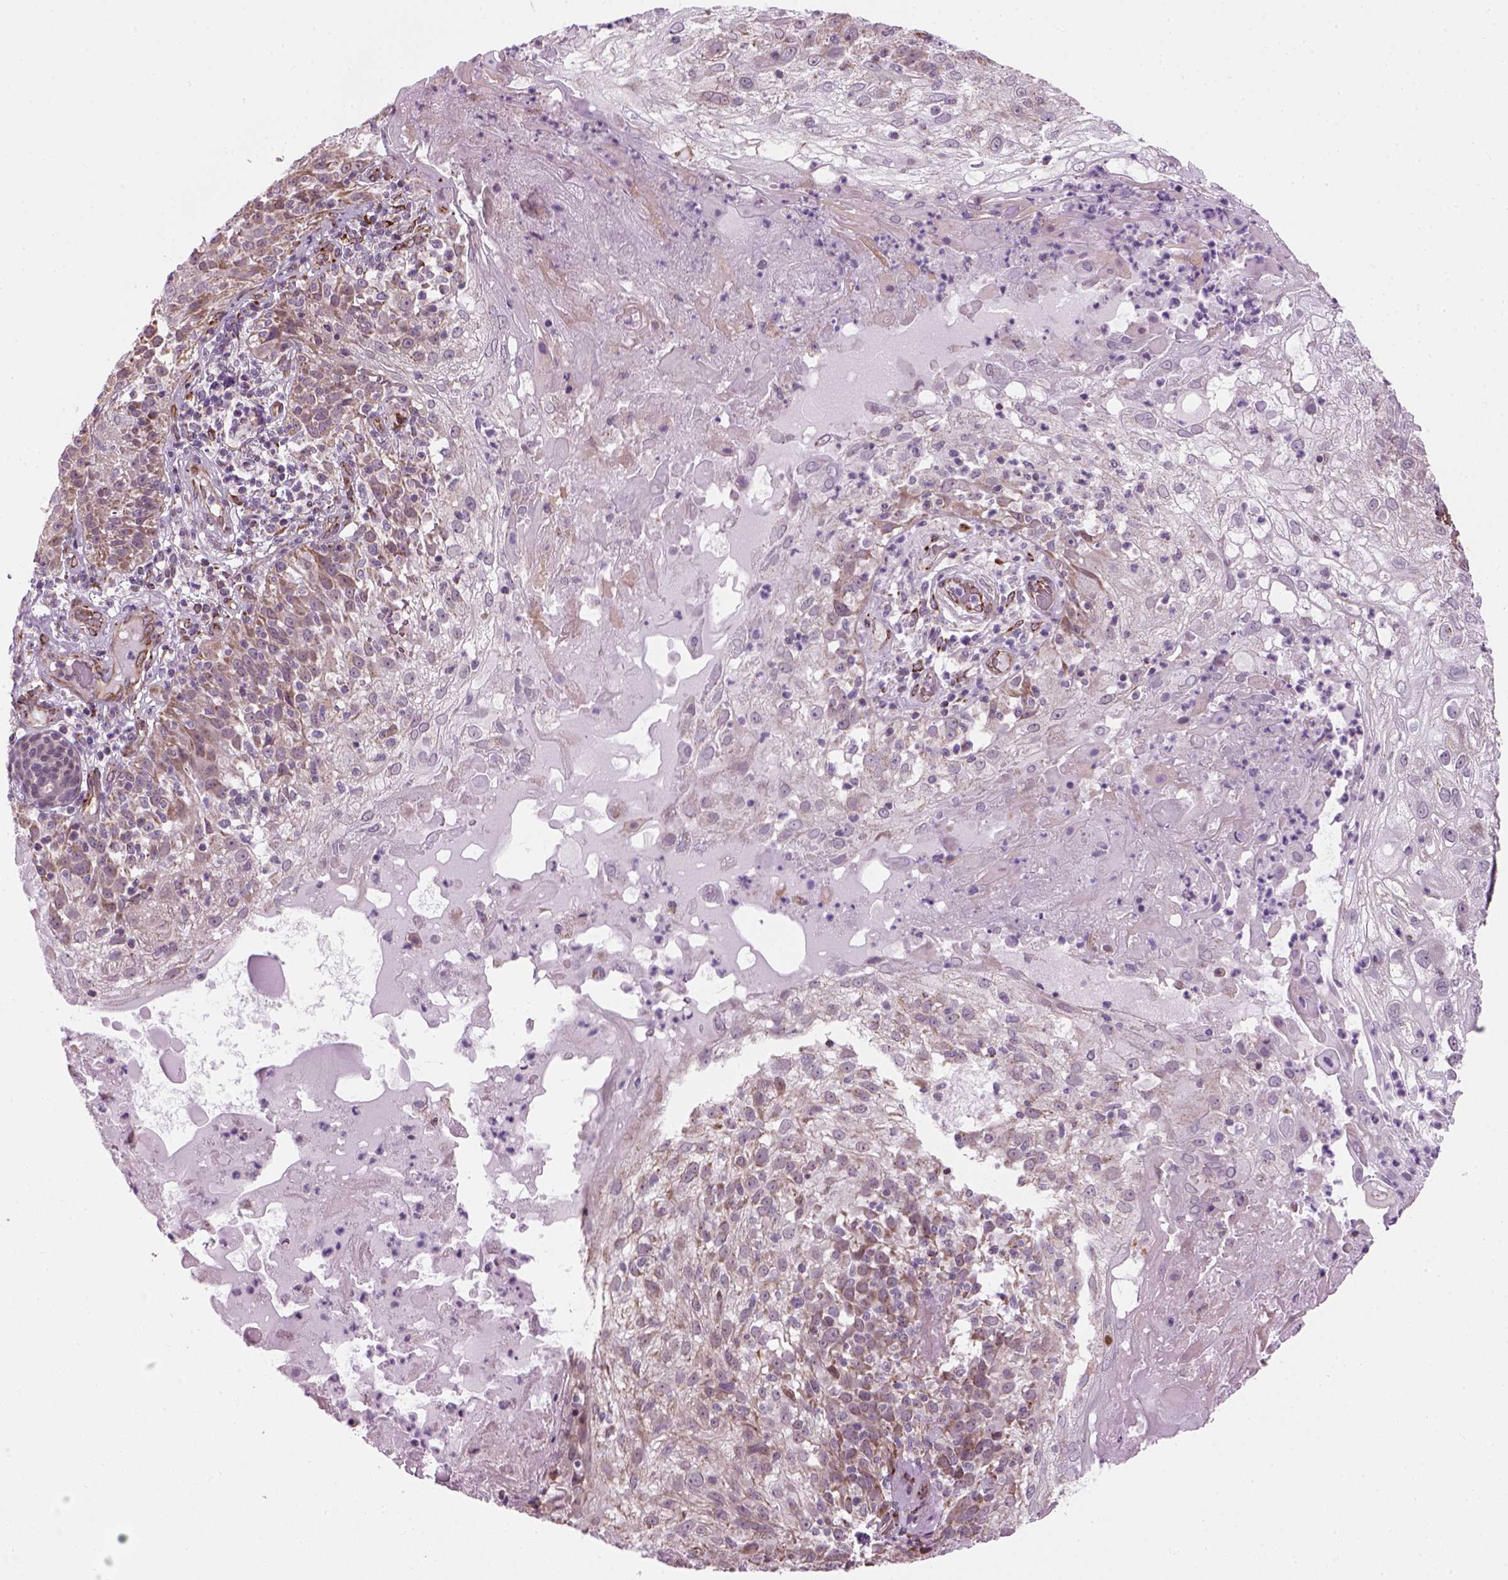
{"staining": {"intensity": "weak", "quantity": "25%-75%", "location": "cytoplasmic/membranous"}, "tissue": "skin cancer", "cell_type": "Tumor cells", "image_type": "cancer", "snomed": [{"axis": "morphology", "description": "Normal tissue, NOS"}, {"axis": "morphology", "description": "Squamous cell carcinoma, NOS"}, {"axis": "topography", "description": "Skin"}], "caption": "The photomicrograph exhibits staining of skin cancer, revealing weak cytoplasmic/membranous protein staining (brown color) within tumor cells.", "gene": "XK", "patient": {"sex": "female", "age": 83}}